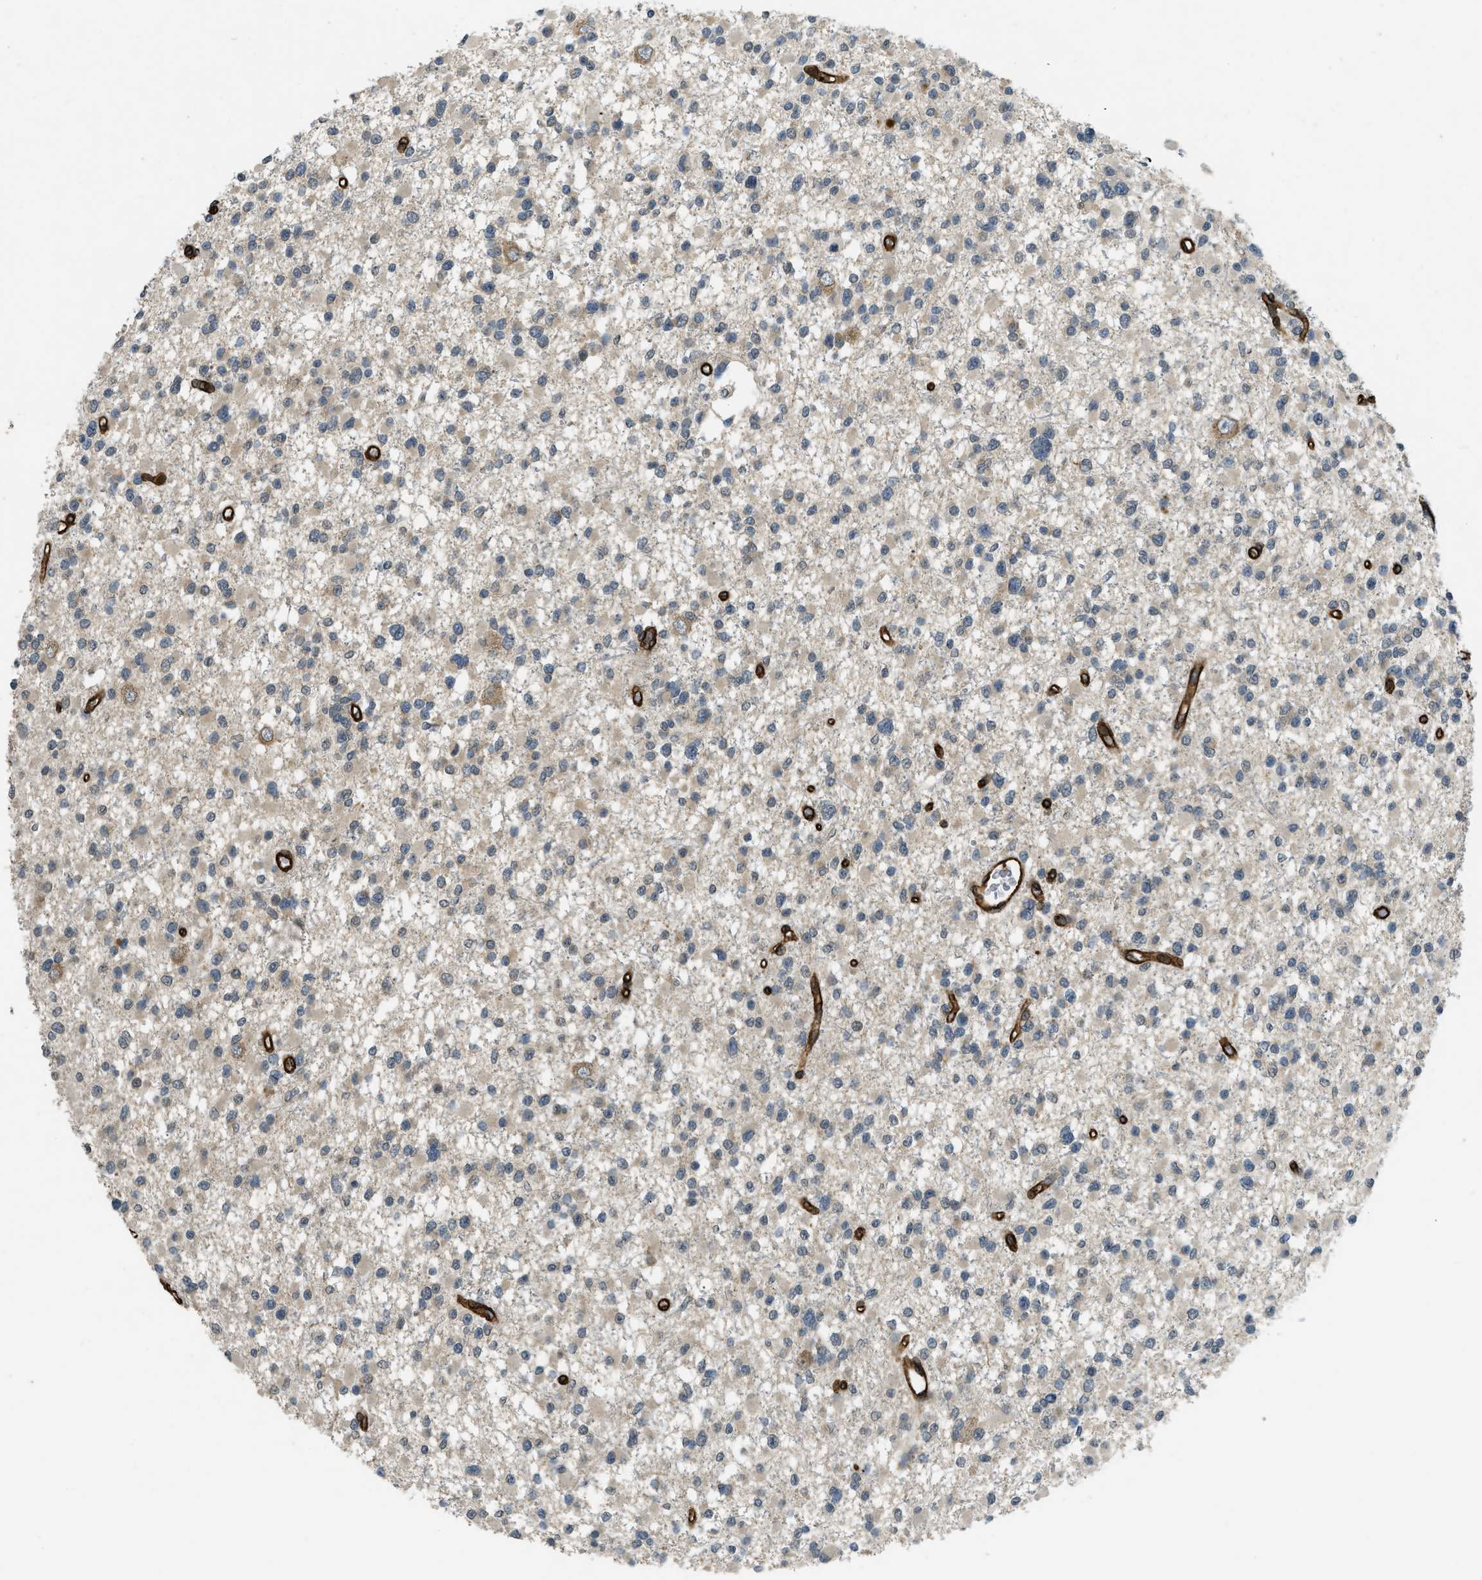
{"staining": {"intensity": "weak", "quantity": "25%-75%", "location": "cytoplasmic/membranous"}, "tissue": "glioma", "cell_type": "Tumor cells", "image_type": "cancer", "snomed": [{"axis": "morphology", "description": "Glioma, malignant, Low grade"}, {"axis": "topography", "description": "Brain"}], "caption": "A histopathology image of glioma stained for a protein exhibits weak cytoplasmic/membranous brown staining in tumor cells.", "gene": "NMB", "patient": {"sex": "female", "age": 22}}